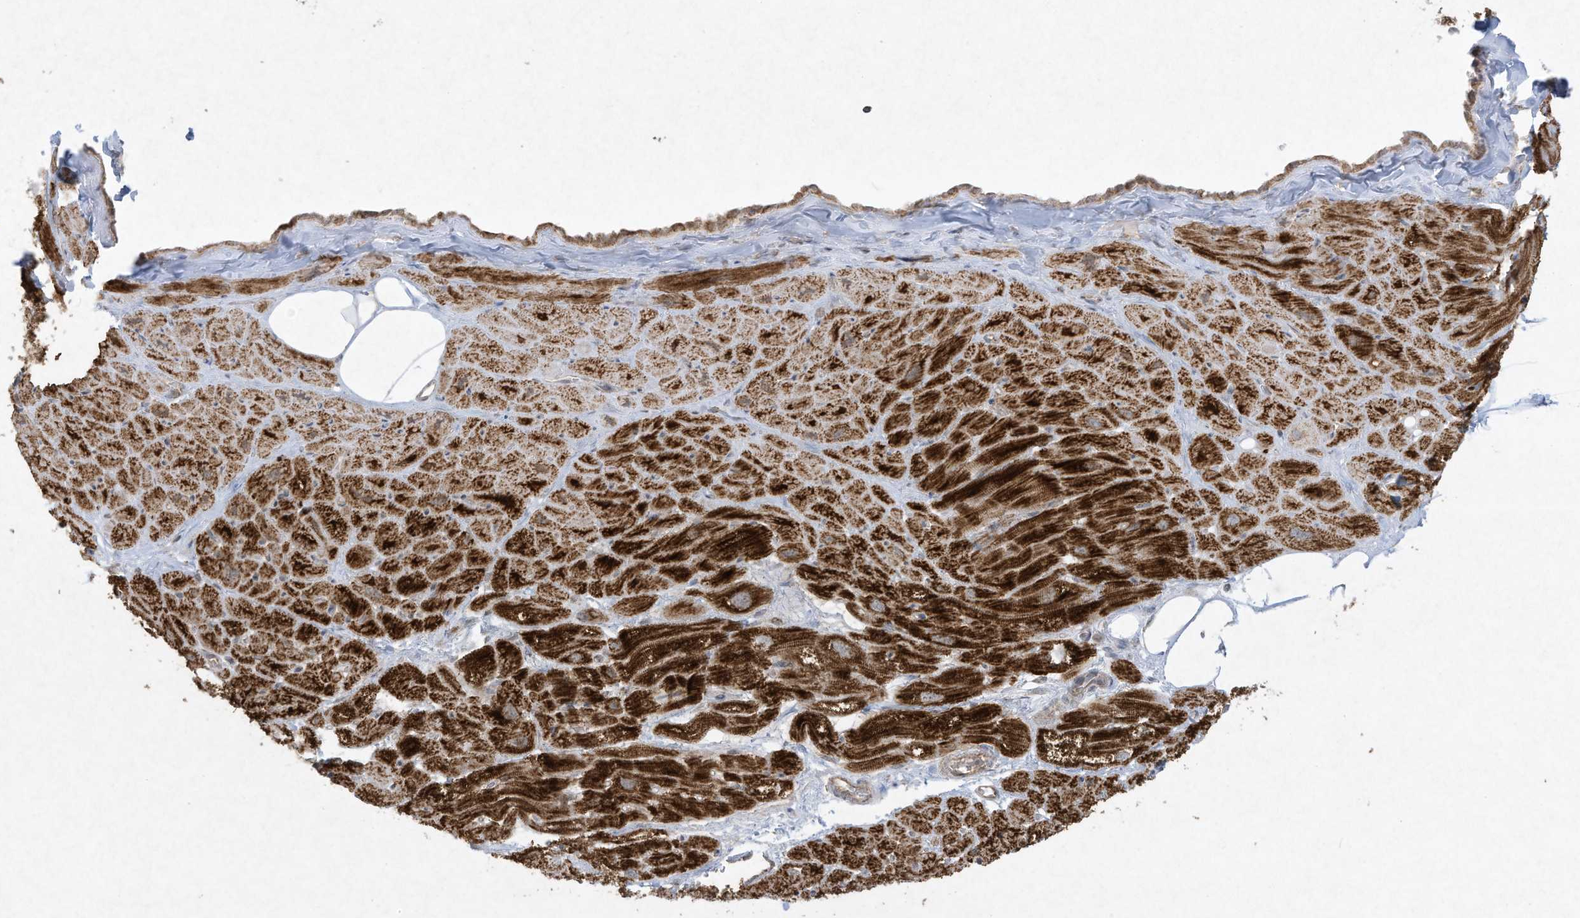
{"staining": {"intensity": "strong", "quantity": ">75%", "location": "cytoplasmic/membranous"}, "tissue": "heart muscle", "cell_type": "Cardiomyocytes", "image_type": "normal", "snomed": [{"axis": "morphology", "description": "Normal tissue, NOS"}, {"axis": "topography", "description": "Heart"}], "caption": "Immunohistochemistry (DAB) staining of benign human heart muscle reveals strong cytoplasmic/membranous protein expression in about >75% of cardiomyocytes.", "gene": "CHRNA4", "patient": {"sex": "male", "age": 50}}